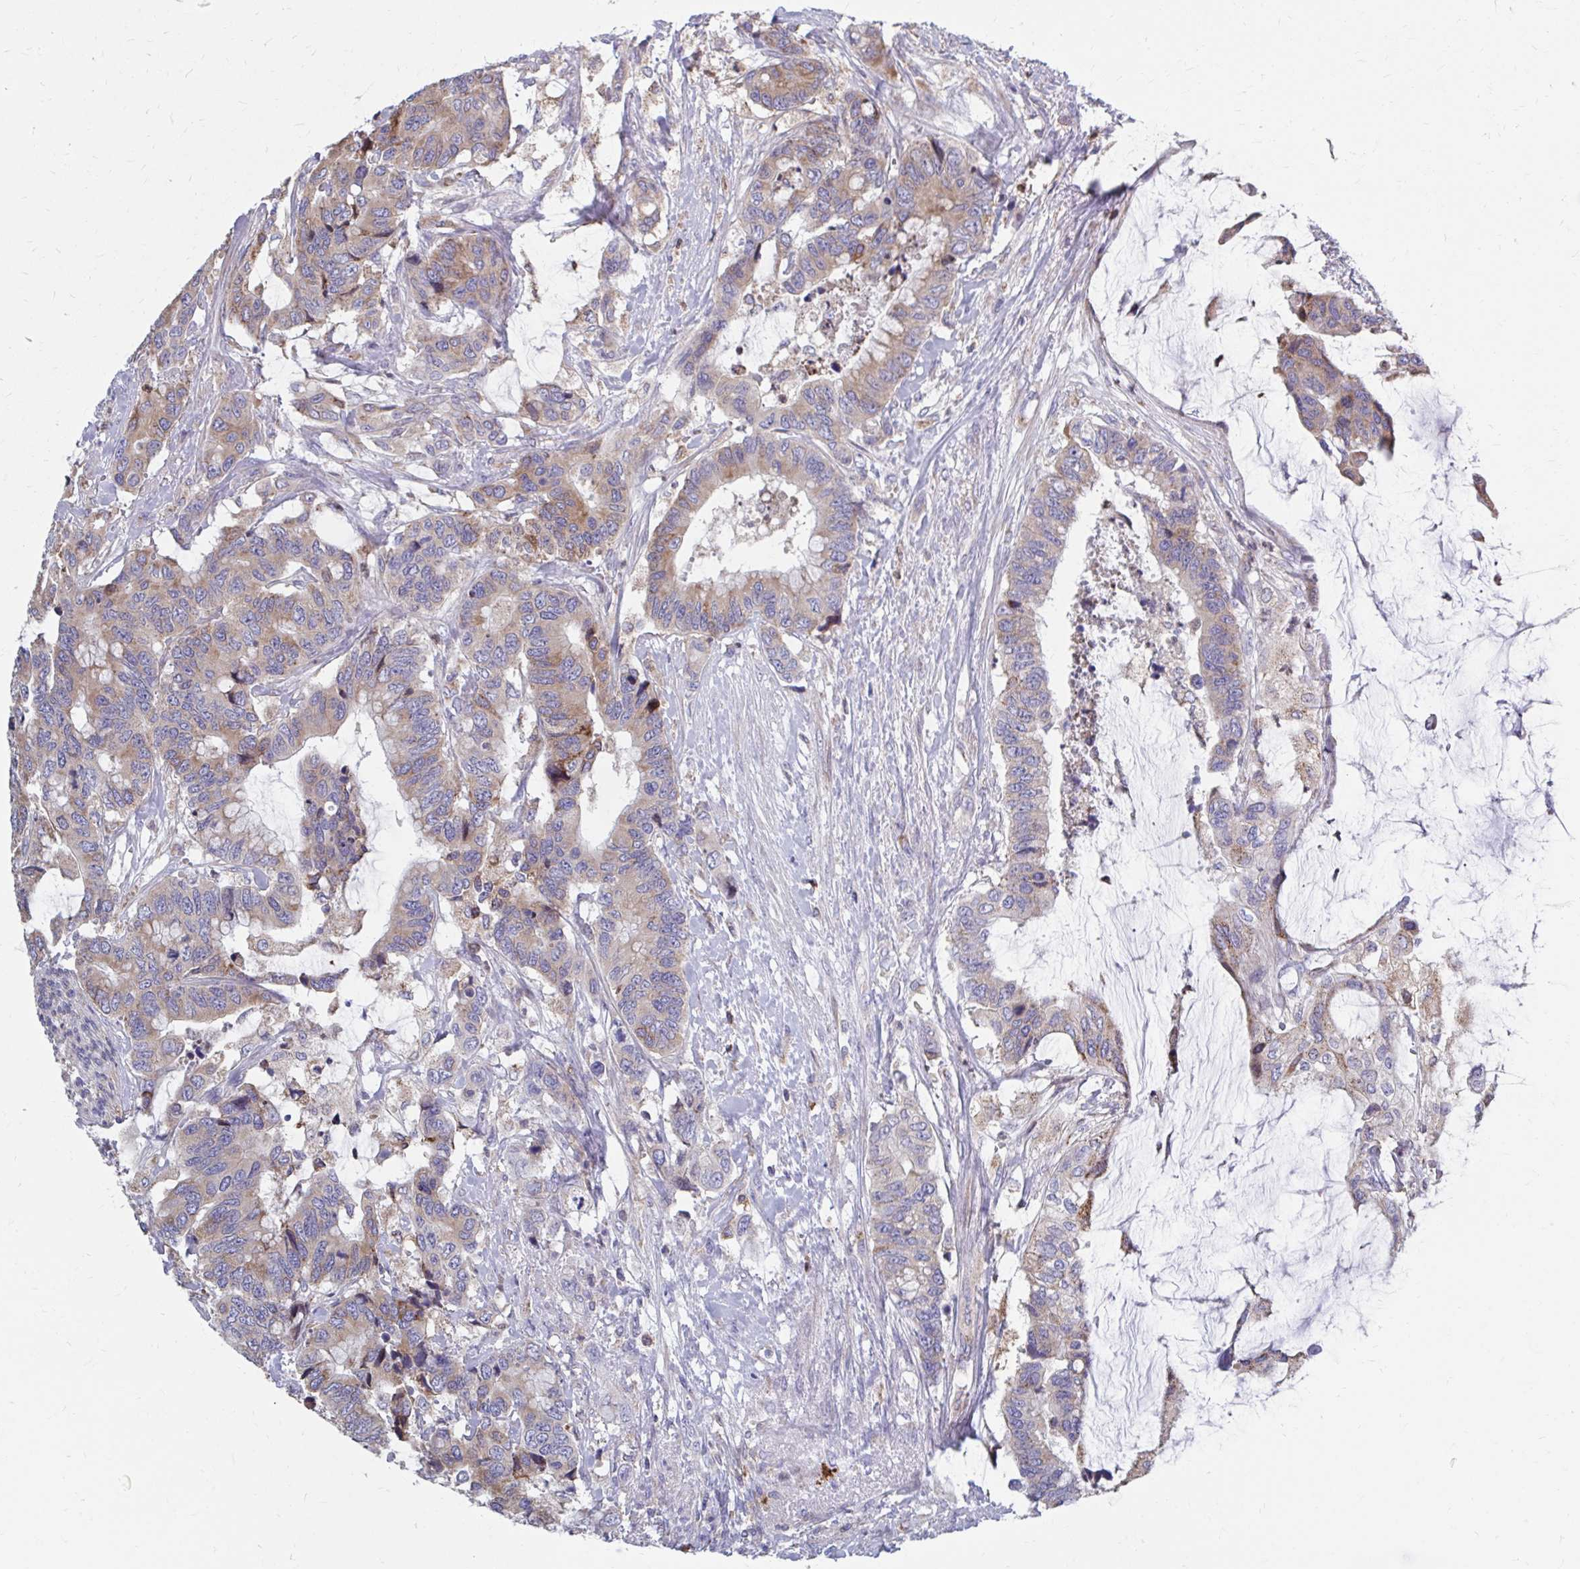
{"staining": {"intensity": "weak", "quantity": ">75%", "location": "cytoplasmic/membranous"}, "tissue": "colorectal cancer", "cell_type": "Tumor cells", "image_type": "cancer", "snomed": [{"axis": "morphology", "description": "Adenocarcinoma, NOS"}, {"axis": "topography", "description": "Rectum"}], "caption": "Immunohistochemical staining of colorectal adenocarcinoma demonstrates low levels of weak cytoplasmic/membranous protein expression in about >75% of tumor cells. The staining was performed using DAB (3,3'-diaminobenzidine) to visualize the protein expression in brown, while the nuclei were stained in blue with hematoxylin (Magnification: 20x).", "gene": "FKBP2", "patient": {"sex": "female", "age": 59}}